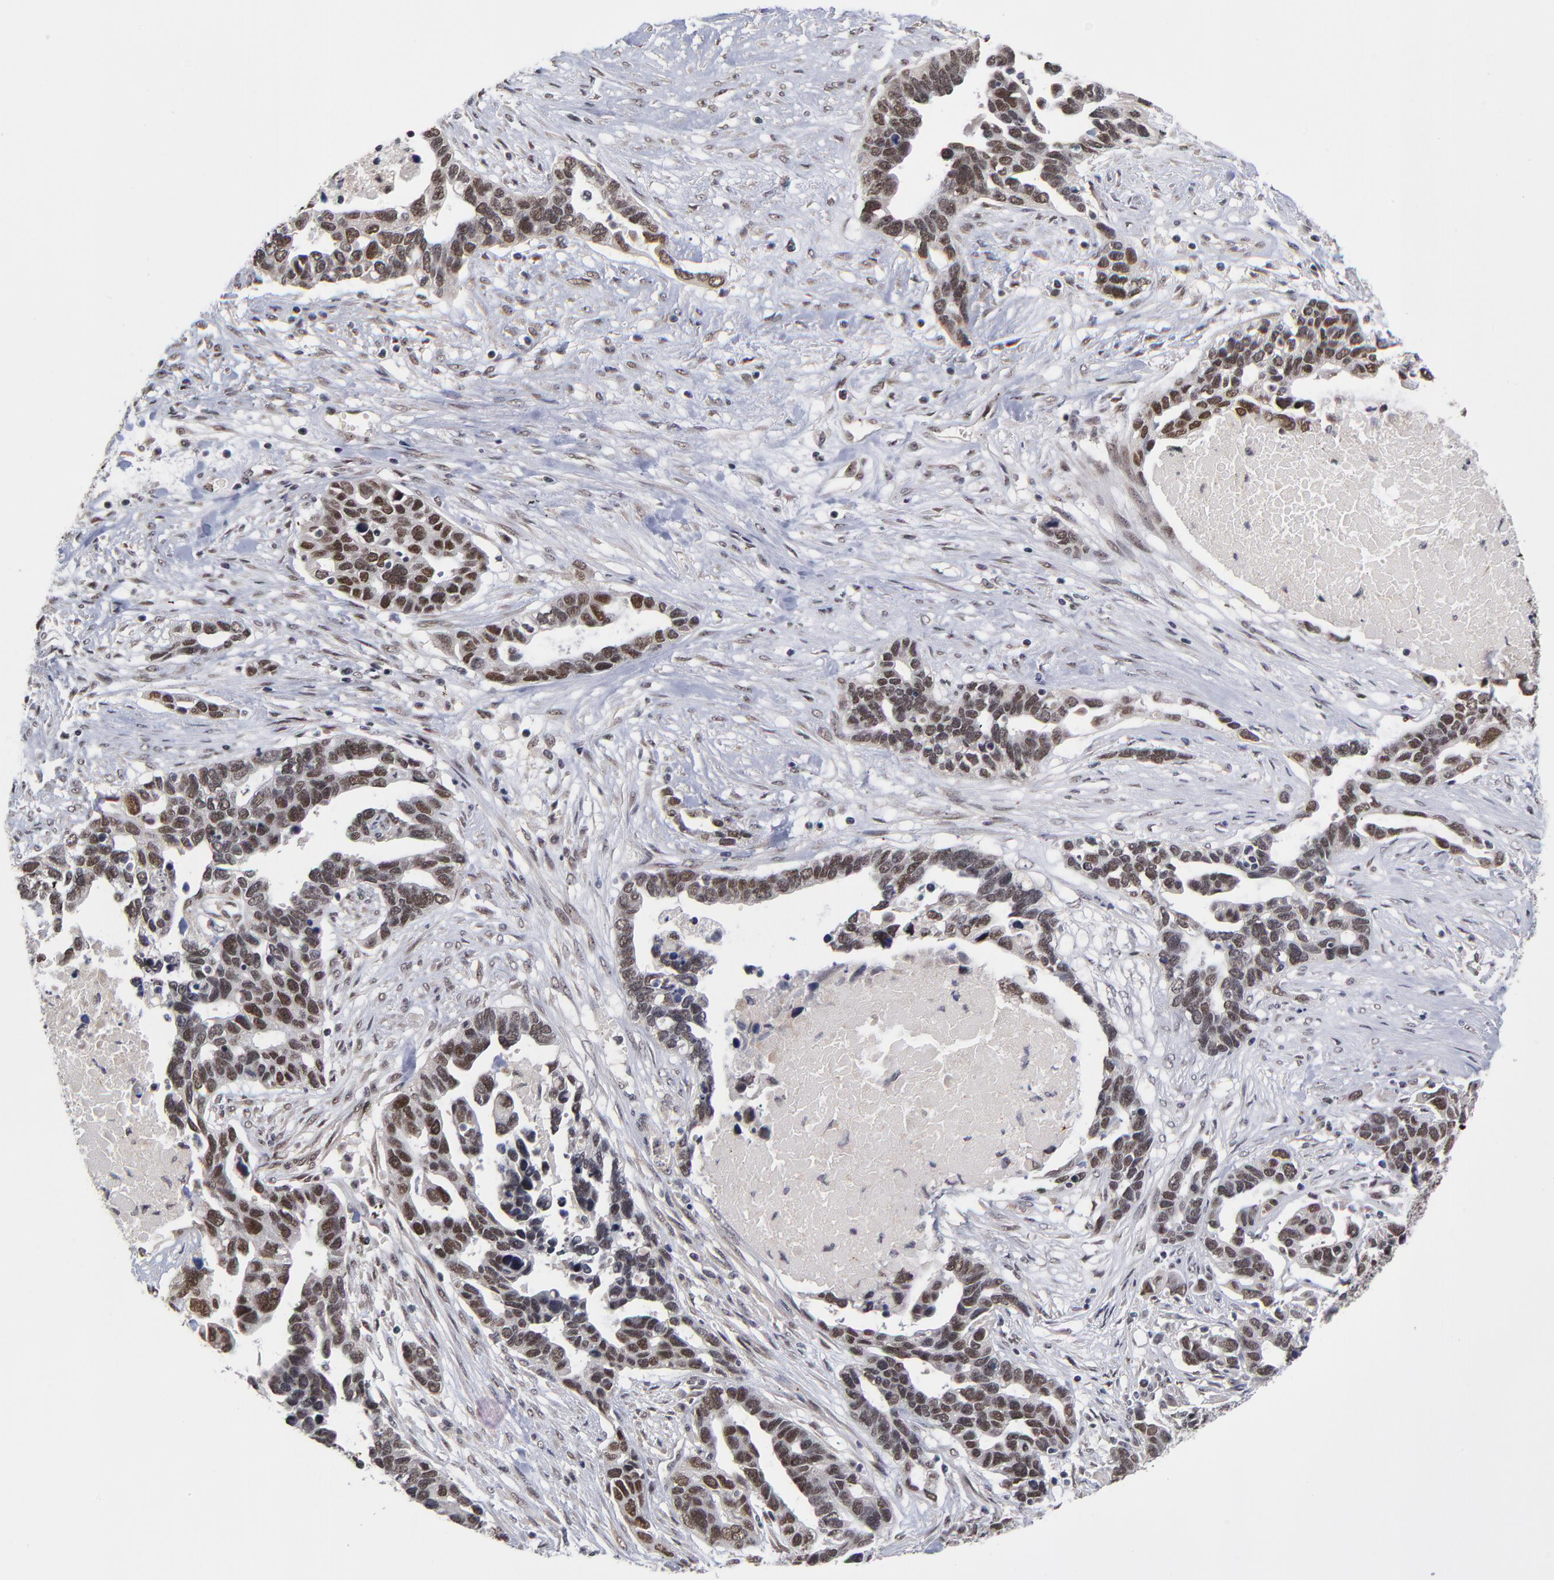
{"staining": {"intensity": "weak", "quantity": "25%-75%", "location": "nuclear"}, "tissue": "ovarian cancer", "cell_type": "Tumor cells", "image_type": "cancer", "snomed": [{"axis": "morphology", "description": "Cystadenocarcinoma, serous, NOS"}, {"axis": "topography", "description": "Ovary"}], "caption": "An image of ovarian cancer stained for a protein exhibits weak nuclear brown staining in tumor cells.", "gene": "ZNF419", "patient": {"sex": "female", "age": 54}}